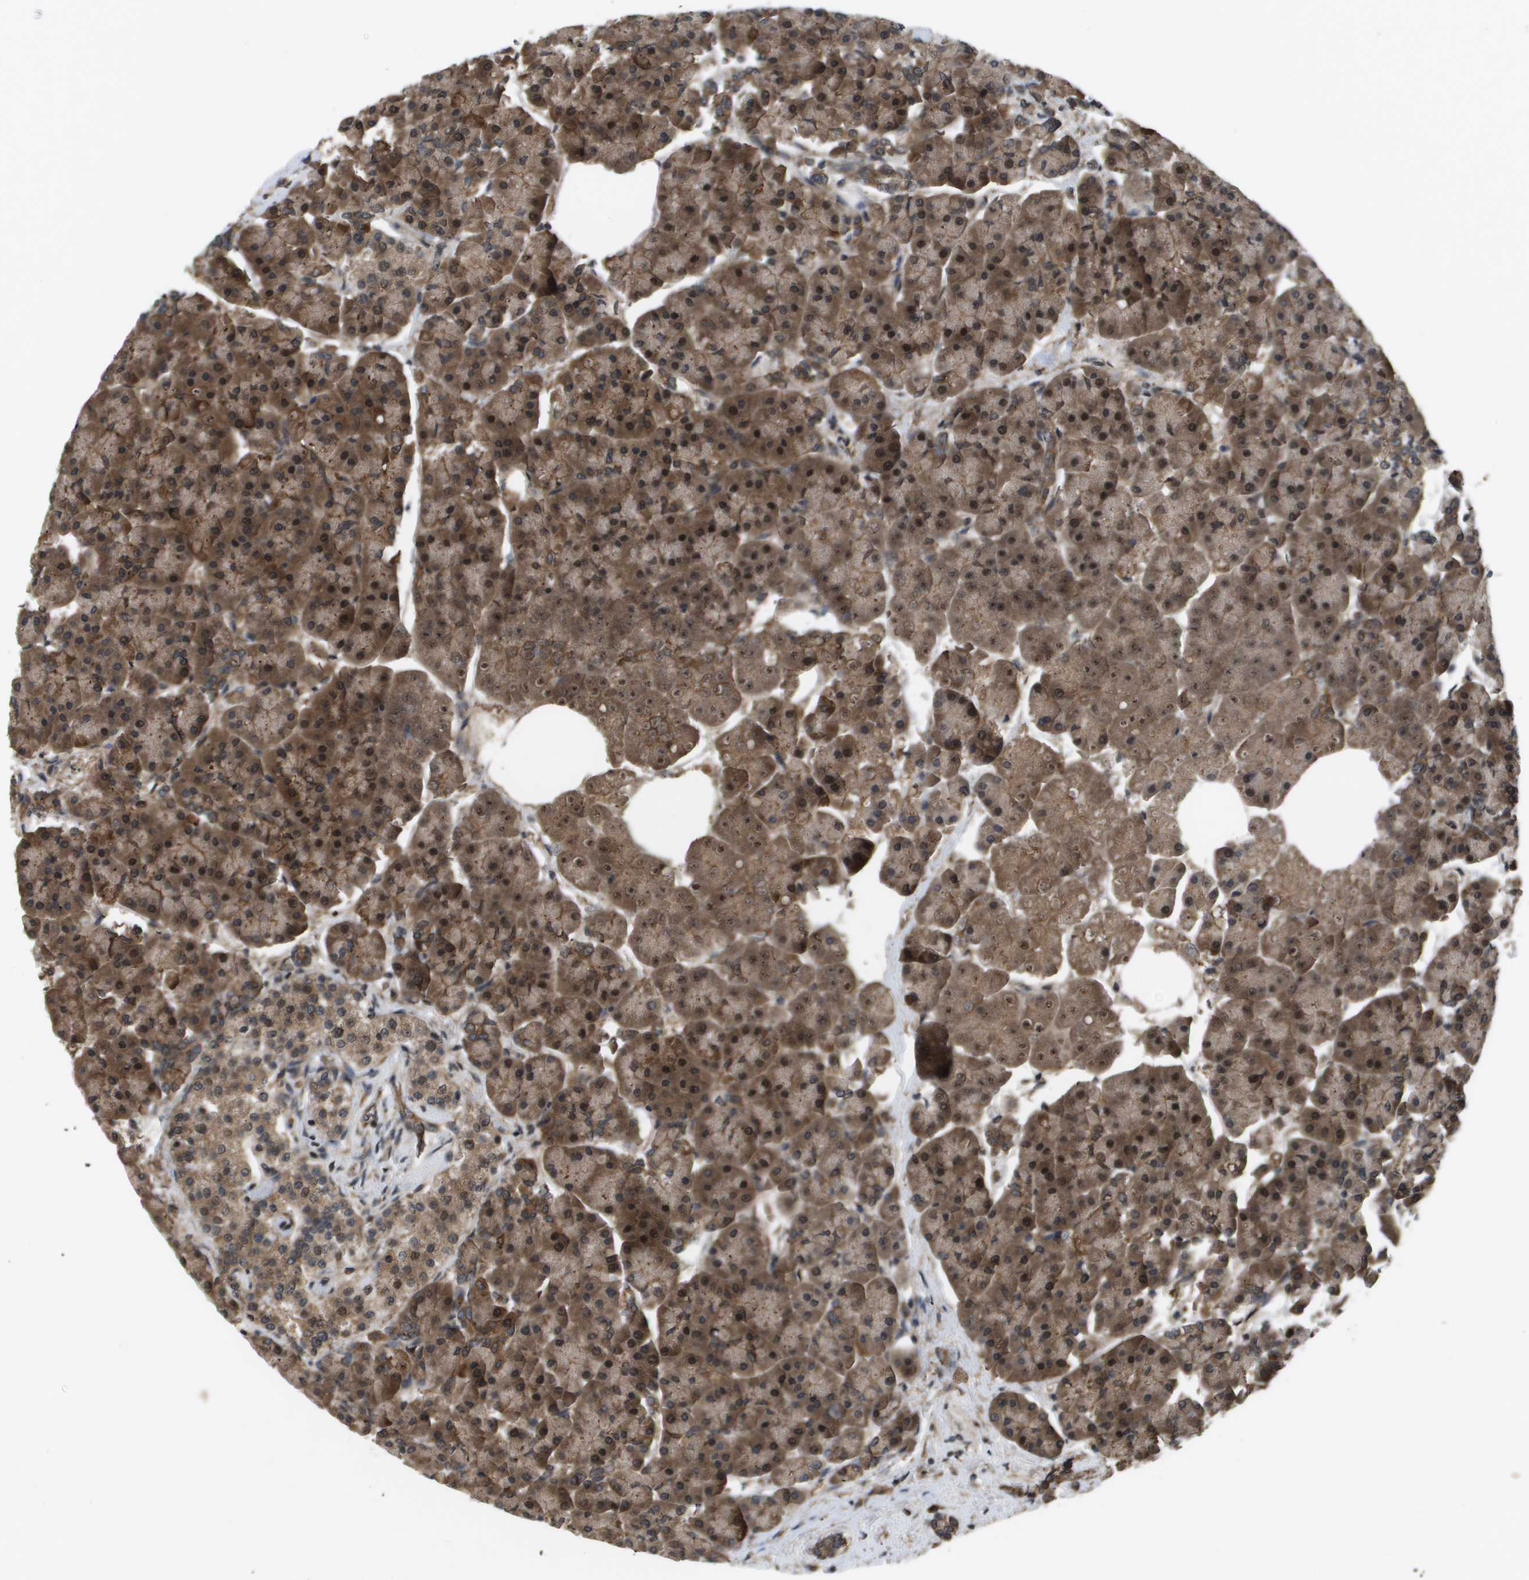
{"staining": {"intensity": "strong", "quantity": ">75%", "location": "cytoplasmic/membranous,nuclear"}, "tissue": "pancreas", "cell_type": "Exocrine glandular cells", "image_type": "normal", "snomed": [{"axis": "morphology", "description": "Normal tissue, NOS"}, {"axis": "topography", "description": "Pancreas"}], "caption": "Exocrine glandular cells show high levels of strong cytoplasmic/membranous,nuclear positivity in about >75% of cells in normal human pancreas.", "gene": "SPTLC1", "patient": {"sex": "female", "age": 70}}